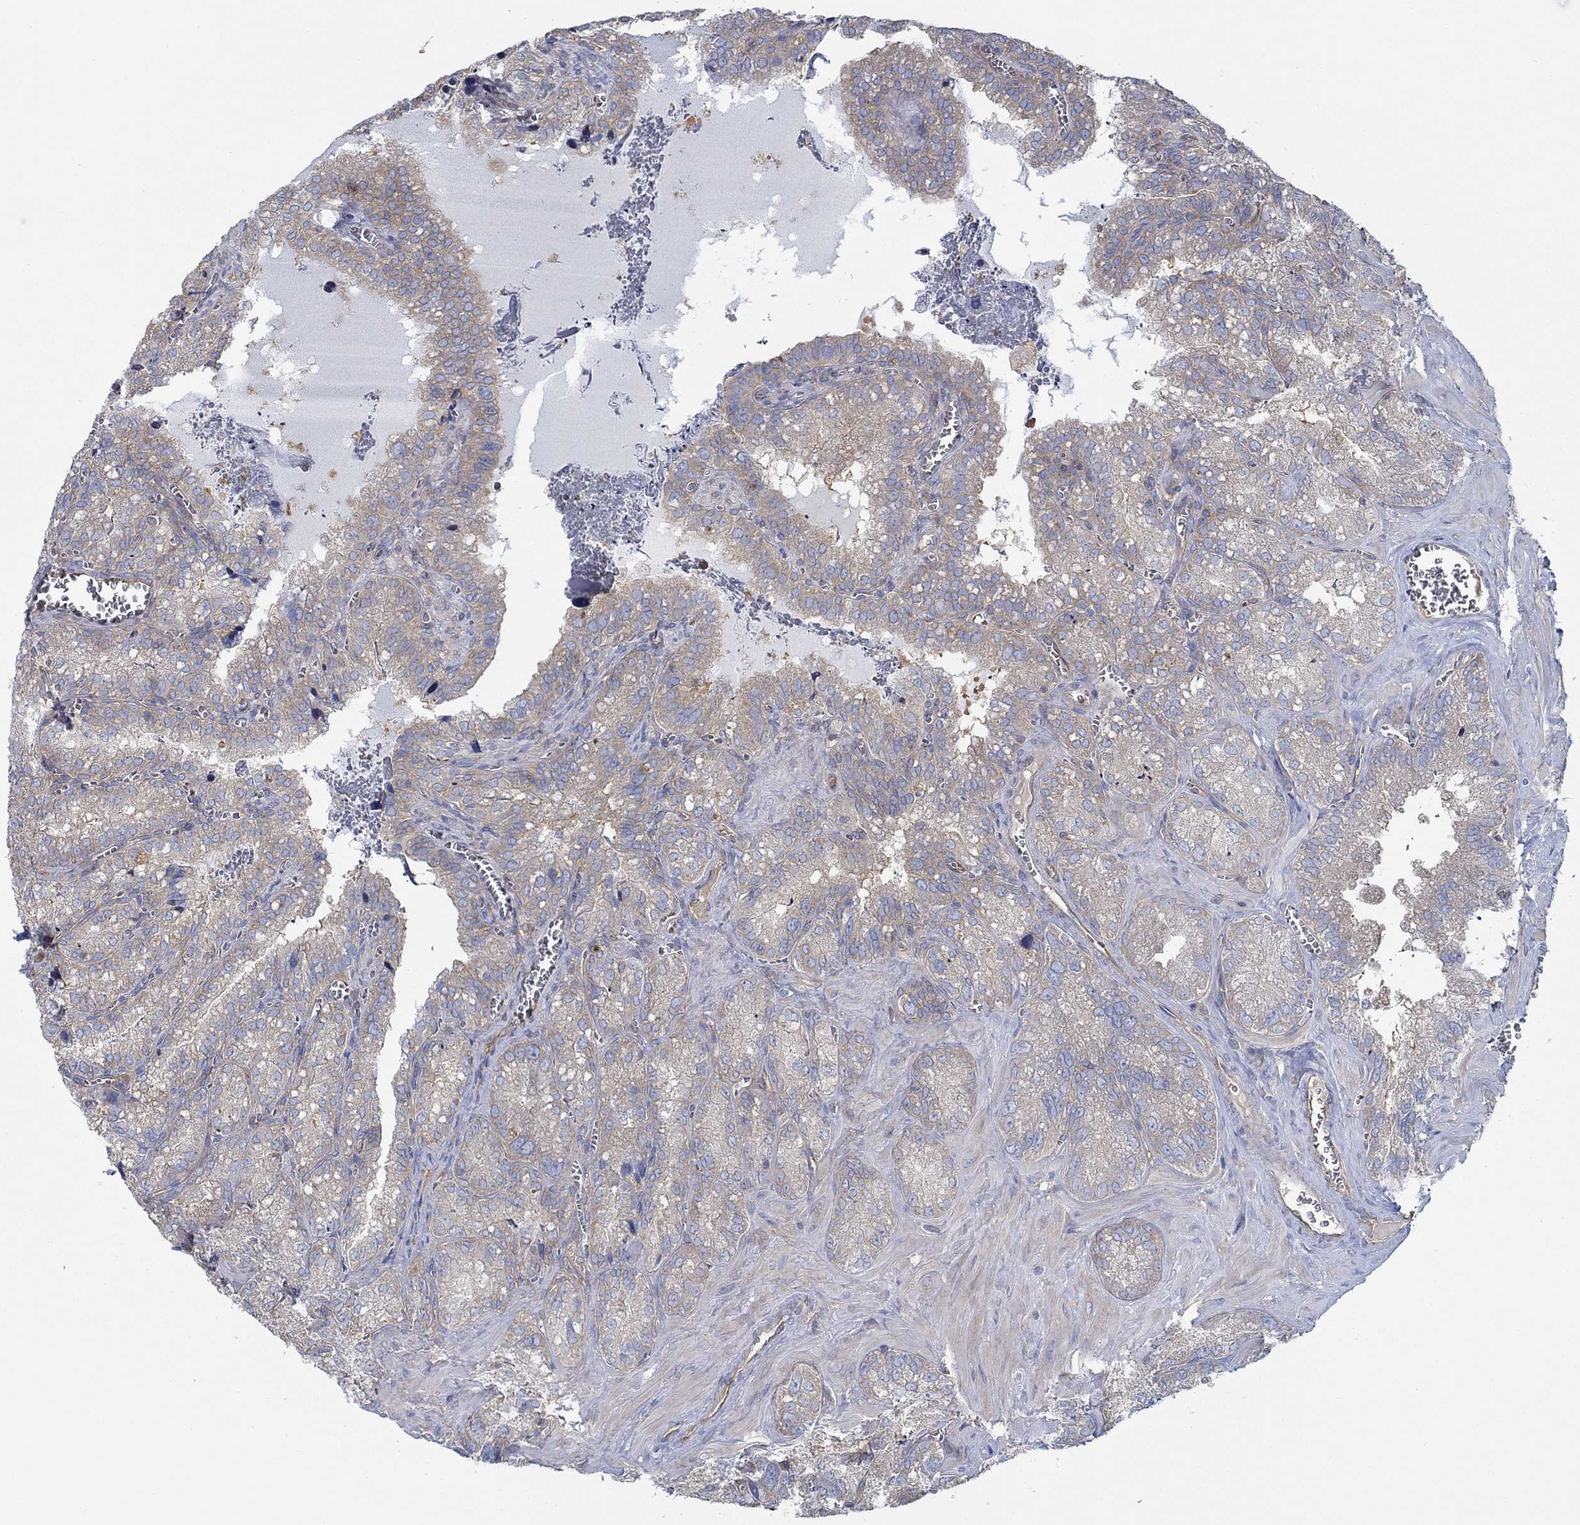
{"staining": {"intensity": "negative", "quantity": "none", "location": "none"}, "tissue": "seminal vesicle", "cell_type": "Glandular cells", "image_type": "normal", "snomed": [{"axis": "morphology", "description": "Normal tissue, NOS"}, {"axis": "topography", "description": "Seminal veicle"}], "caption": "Immunohistochemical staining of unremarkable human seminal vesicle exhibits no significant staining in glandular cells.", "gene": "SPAG9", "patient": {"sex": "male", "age": 57}}